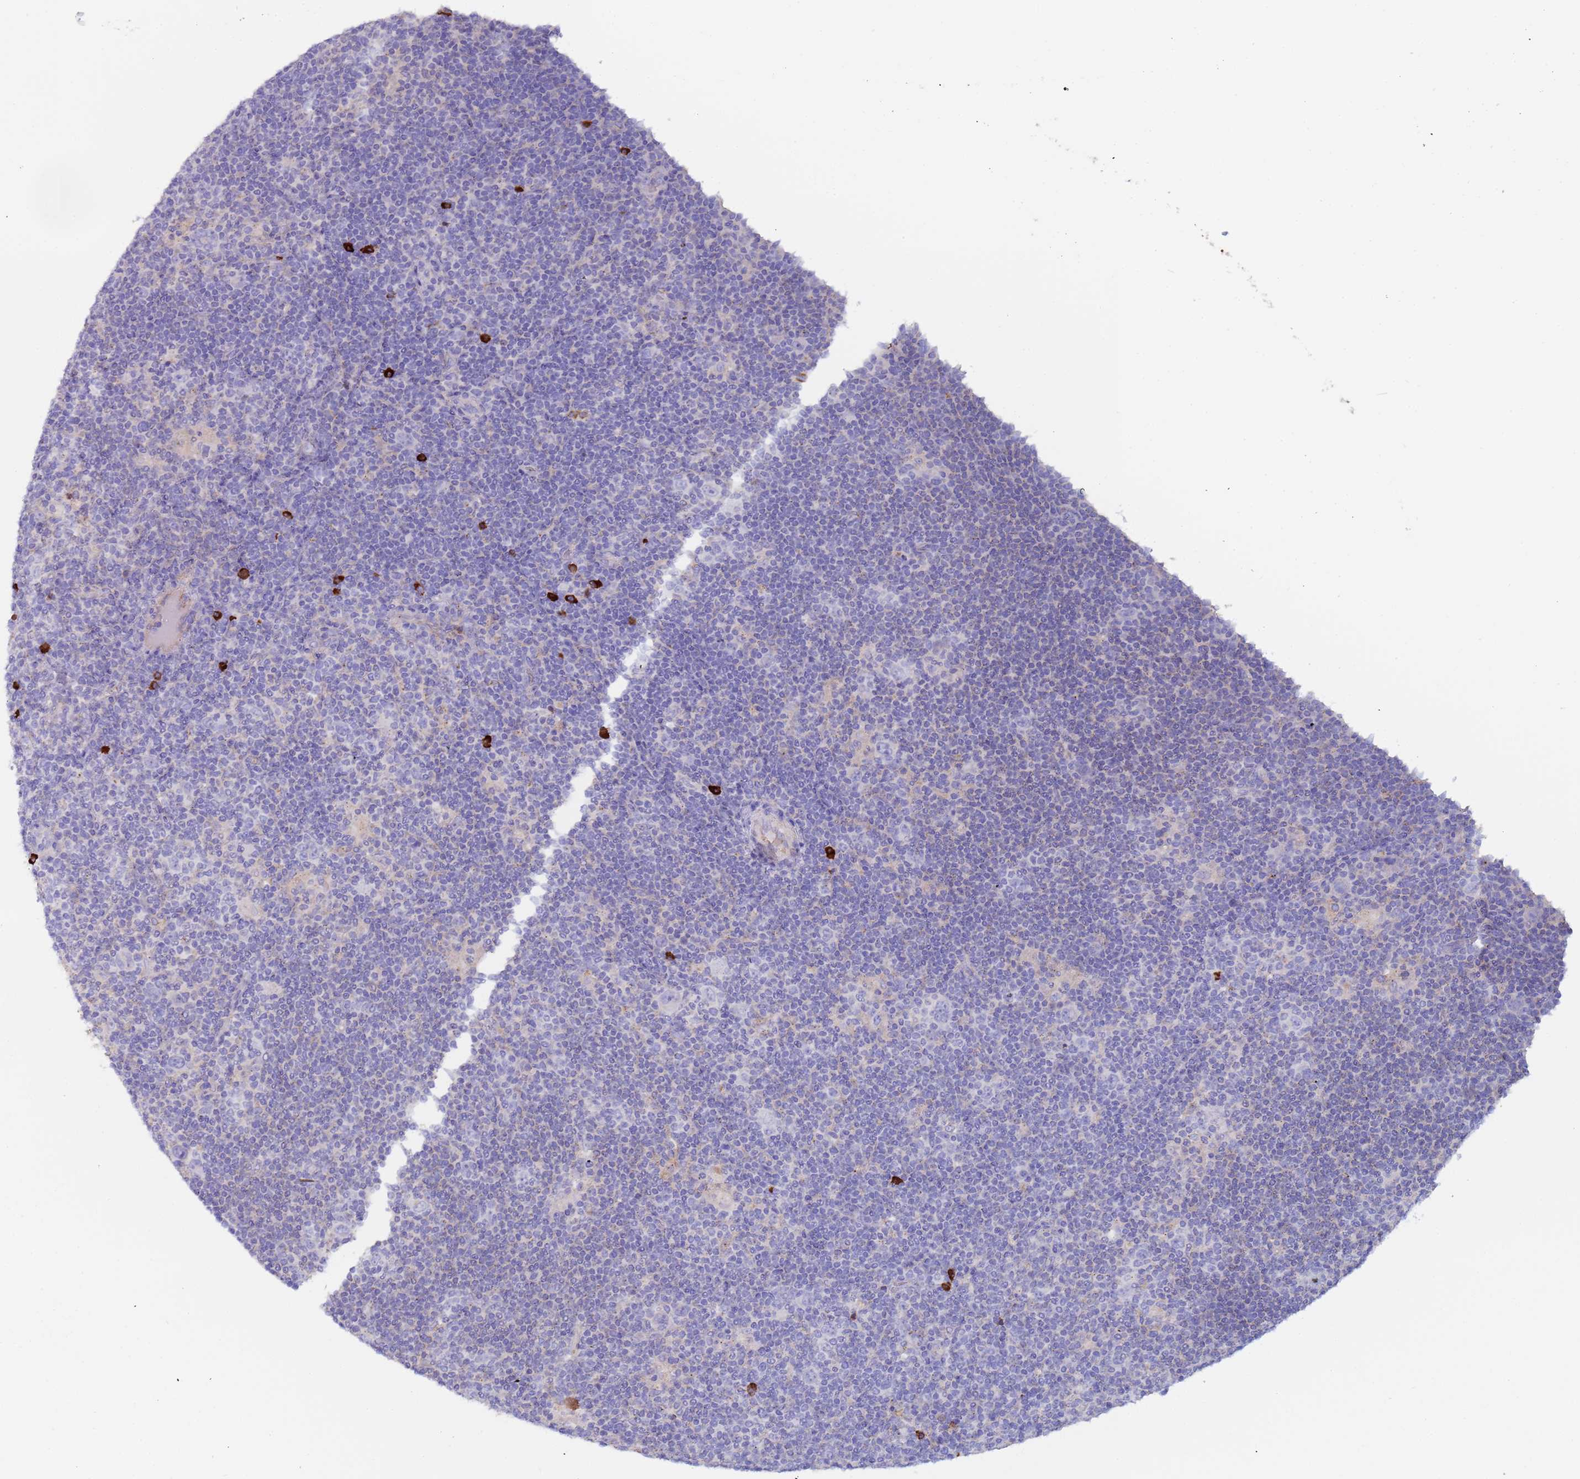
{"staining": {"intensity": "negative", "quantity": "none", "location": "none"}, "tissue": "lymphoma", "cell_type": "Tumor cells", "image_type": "cancer", "snomed": [{"axis": "morphology", "description": "Hodgkin's disease, NOS"}, {"axis": "topography", "description": "Lymph node"}], "caption": "The immunohistochemistry histopathology image has no significant positivity in tumor cells of Hodgkin's disease tissue.", "gene": "CYSLTR2", "patient": {"sex": "female", "age": 57}}